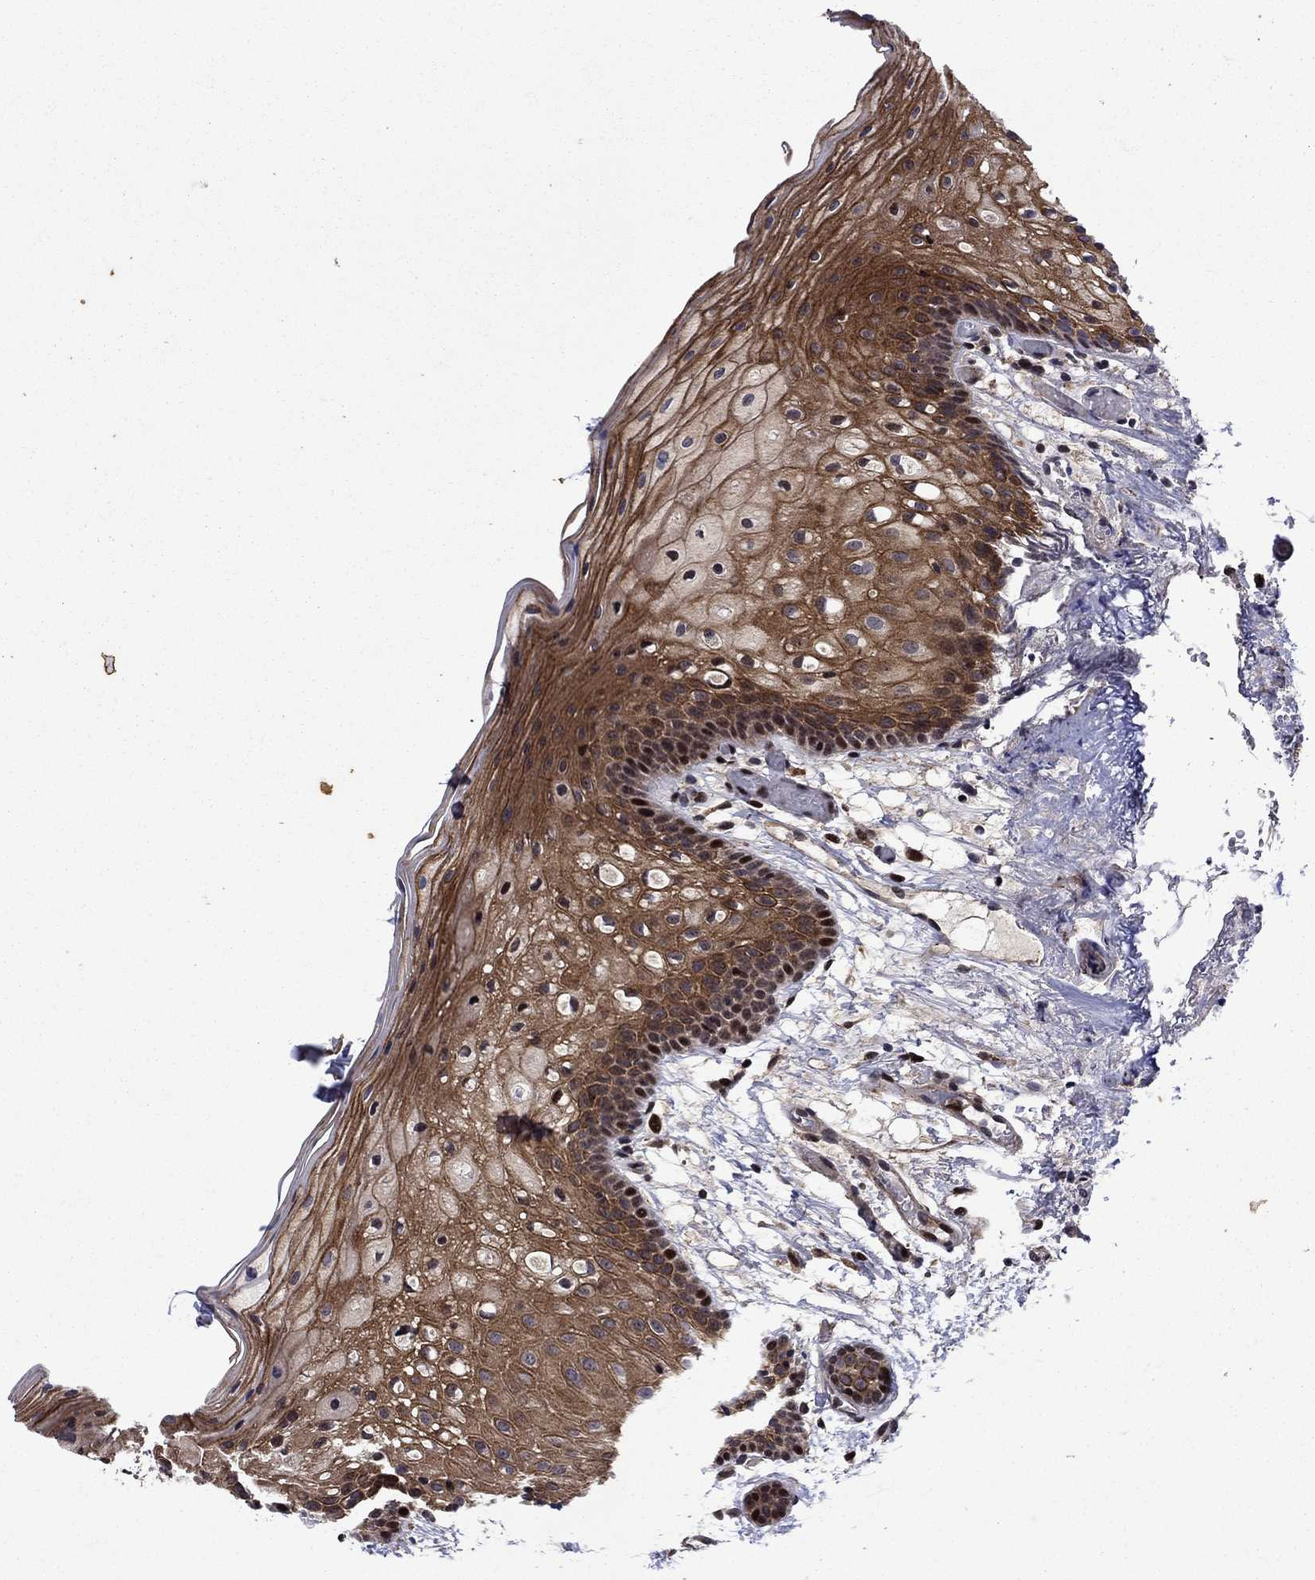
{"staining": {"intensity": "strong", "quantity": "25%-75%", "location": "cytoplasmic/membranous,nuclear"}, "tissue": "oral mucosa", "cell_type": "Squamous epithelial cells", "image_type": "normal", "snomed": [{"axis": "morphology", "description": "Normal tissue, NOS"}, {"axis": "topography", "description": "Oral tissue"}, {"axis": "topography", "description": "Tounge, NOS"}], "caption": "IHC of normal oral mucosa exhibits high levels of strong cytoplasmic/membranous,nuclear positivity in approximately 25%-75% of squamous epithelial cells.", "gene": "AGTPBP1", "patient": {"sex": "female", "age": 83}}